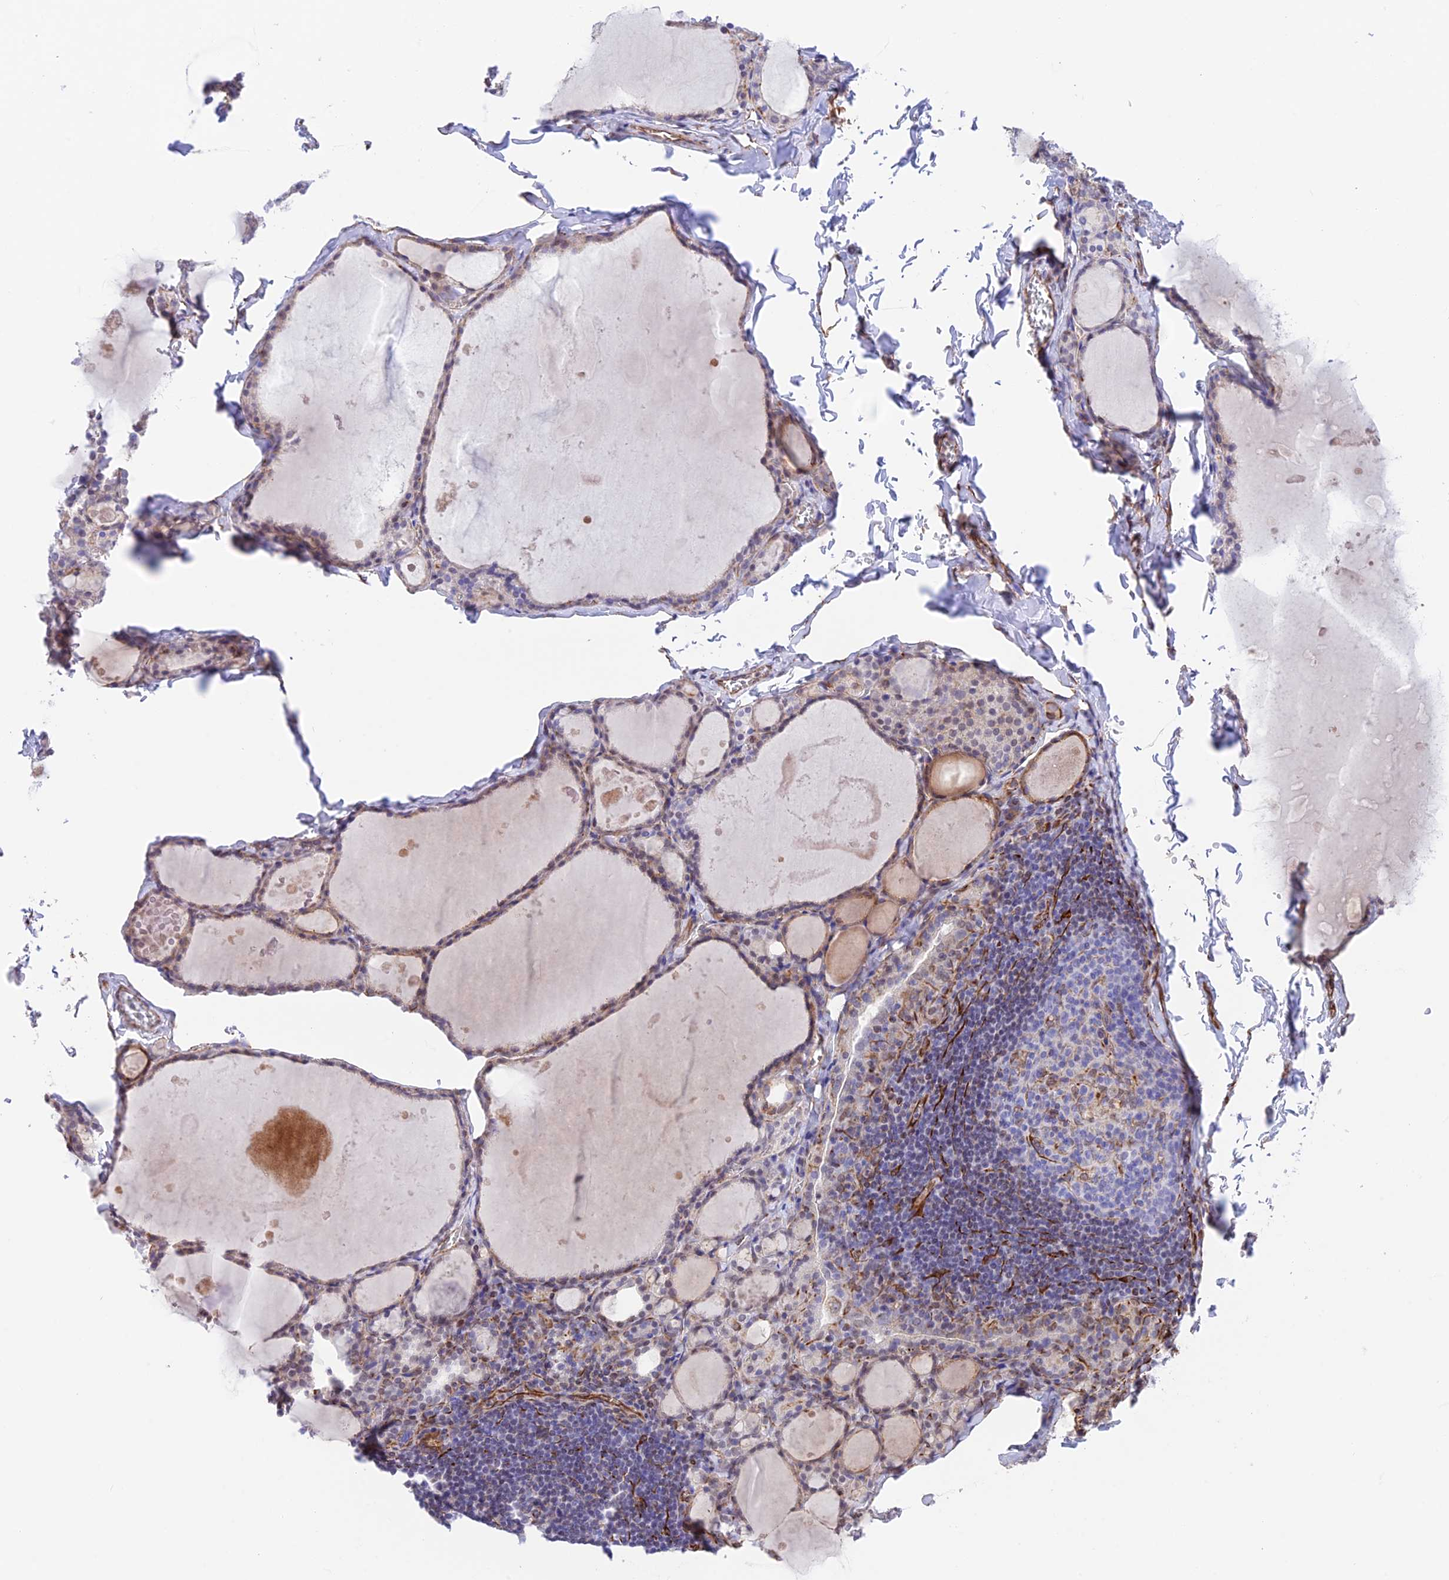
{"staining": {"intensity": "weak", "quantity": "<25%", "location": "cytoplasmic/membranous,nuclear"}, "tissue": "thyroid gland", "cell_type": "Glandular cells", "image_type": "normal", "snomed": [{"axis": "morphology", "description": "Normal tissue, NOS"}, {"axis": "topography", "description": "Thyroid gland"}], "caption": "Immunohistochemistry (IHC) of unremarkable thyroid gland demonstrates no positivity in glandular cells. (Stains: DAB IHC with hematoxylin counter stain, Microscopy: brightfield microscopy at high magnification).", "gene": "ZNF652", "patient": {"sex": "male", "age": 56}}